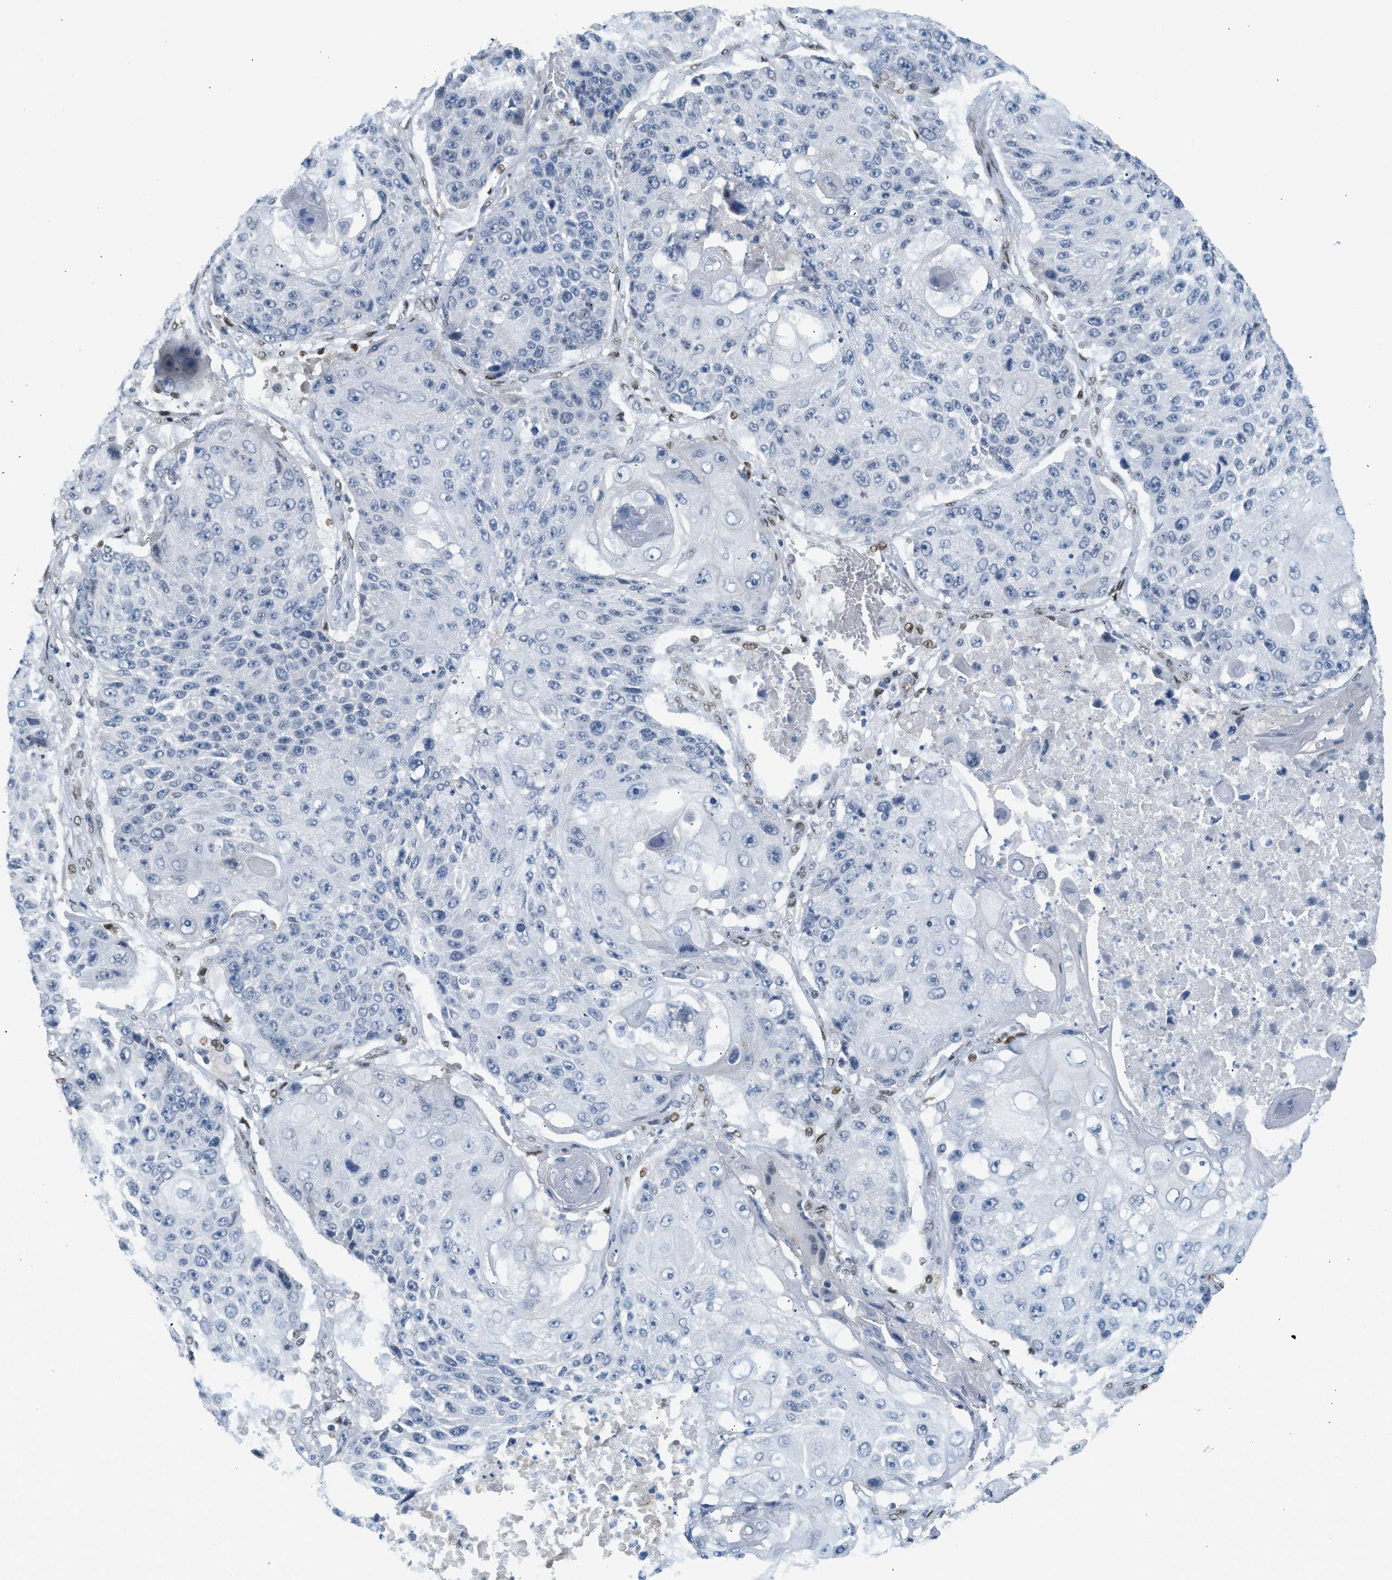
{"staining": {"intensity": "negative", "quantity": "none", "location": "none"}, "tissue": "lung cancer", "cell_type": "Tumor cells", "image_type": "cancer", "snomed": [{"axis": "morphology", "description": "Squamous cell carcinoma, NOS"}, {"axis": "topography", "description": "Lung"}], "caption": "IHC photomicrograph of neoplastic tissue: lung cancer (squamous cell carcinoma) stained with DAB (3,3'-diaminobenzidine) exhibits no significant protein positivity in tumor cells. The staining is performed using DAB brown chromogen with nuclei counter-stained in using hematoxylin.", "gene": "ZBTB20", "patient": {"sex": "male", "age": 61}}